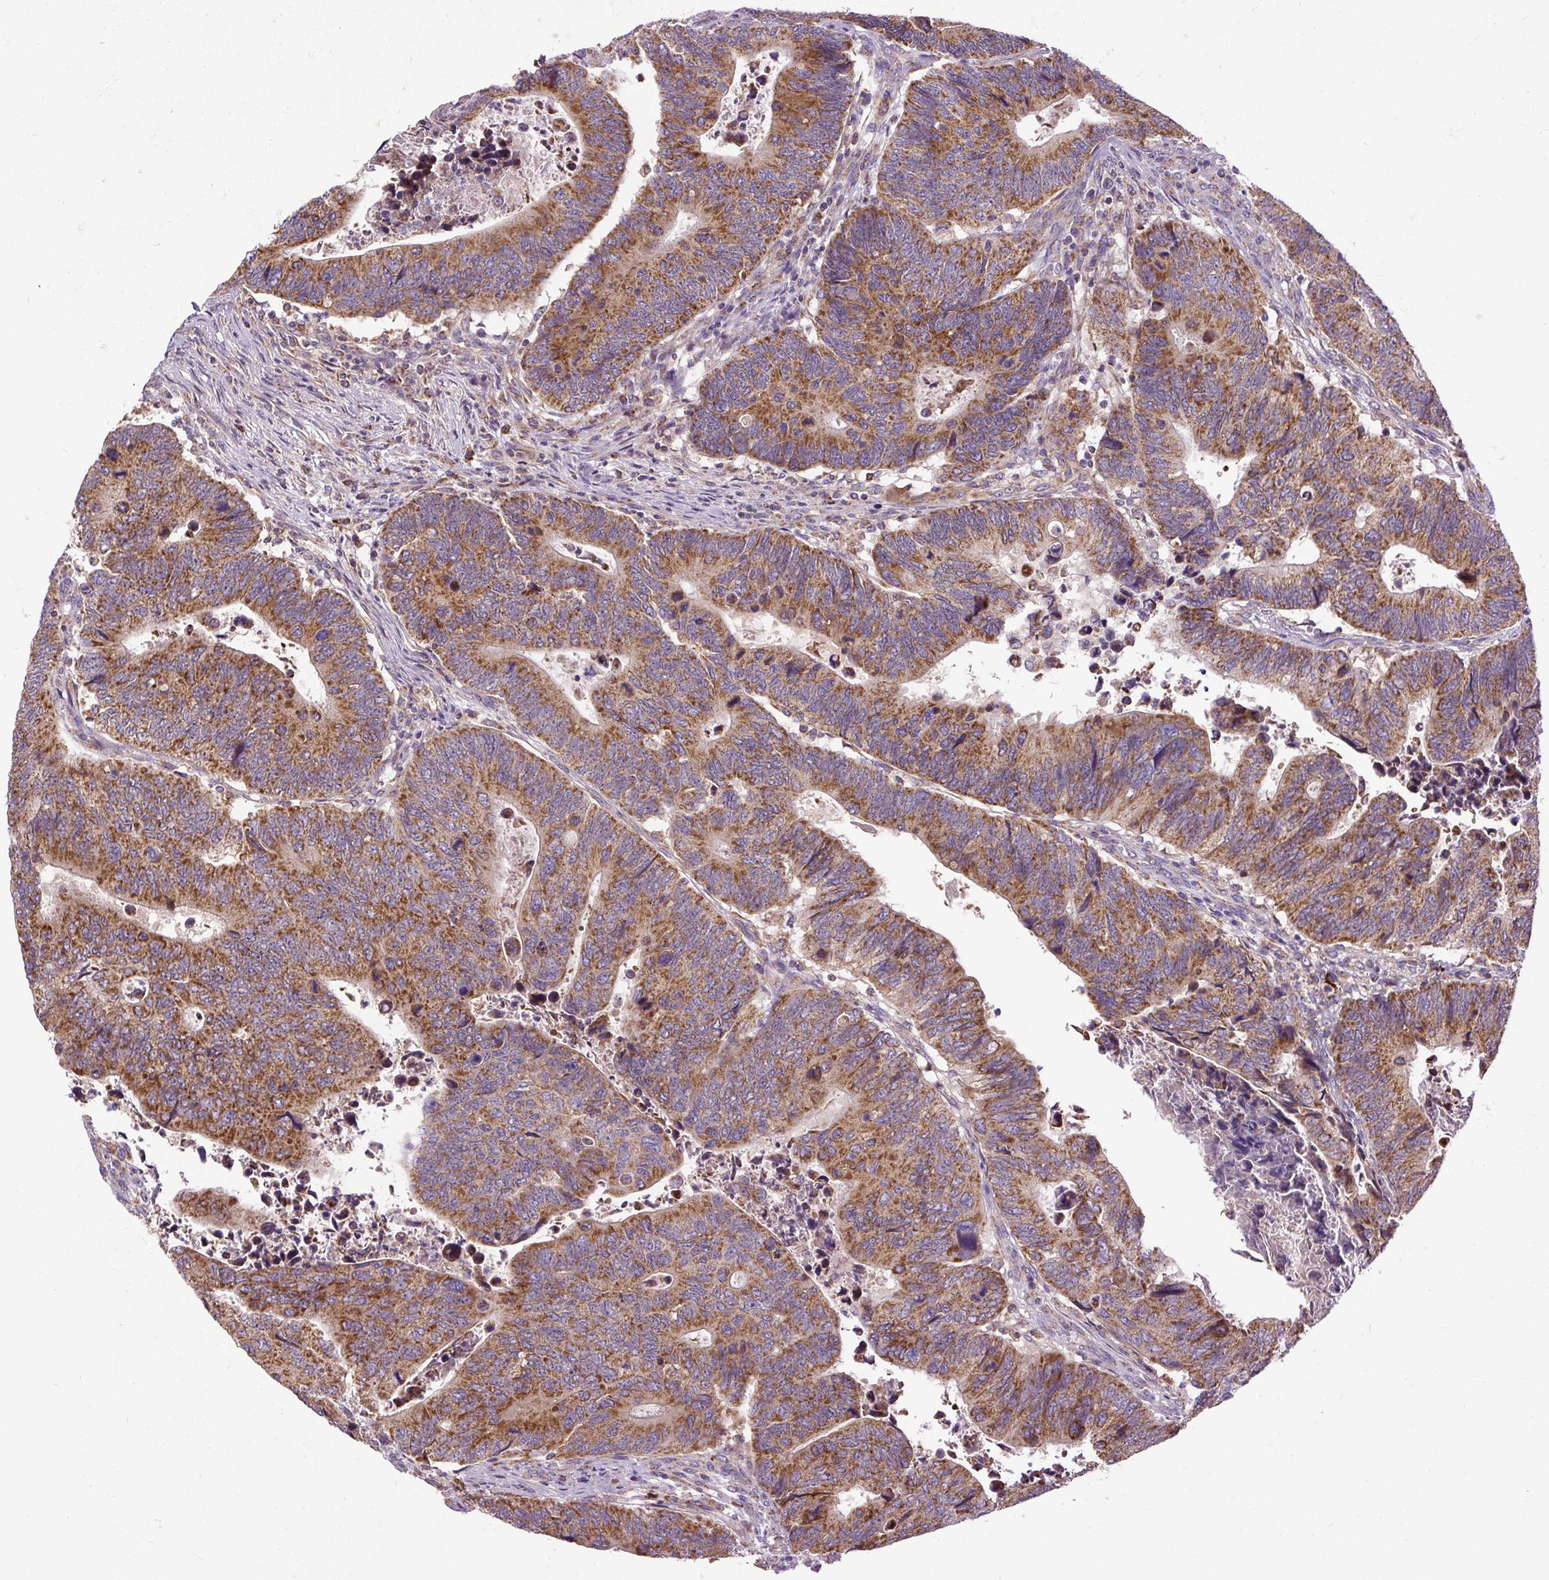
{"staining": {"intensity": "moderate", "quantity": ">75%", "location": "cytoplasmic/membranous"}, "tissue": "colorectal cancer", "cell_type": "Tumor cells", "image_type": "cancer", "snomed": [{"axis": "morphology", "description": "Adenocarcinoma, NOS"}, {"axis": "topography", "description": "Colon"}], "caption": "Immunohistochemical staining of colorectal cancer (adenocarcinoma) displays moderate cytoplasmic/membranous protein staining in about >75% of tumor cells. Nuclei are stained in blue.", "gene": "TM2D3", "patient": {"sex": "male", "age": 87}}